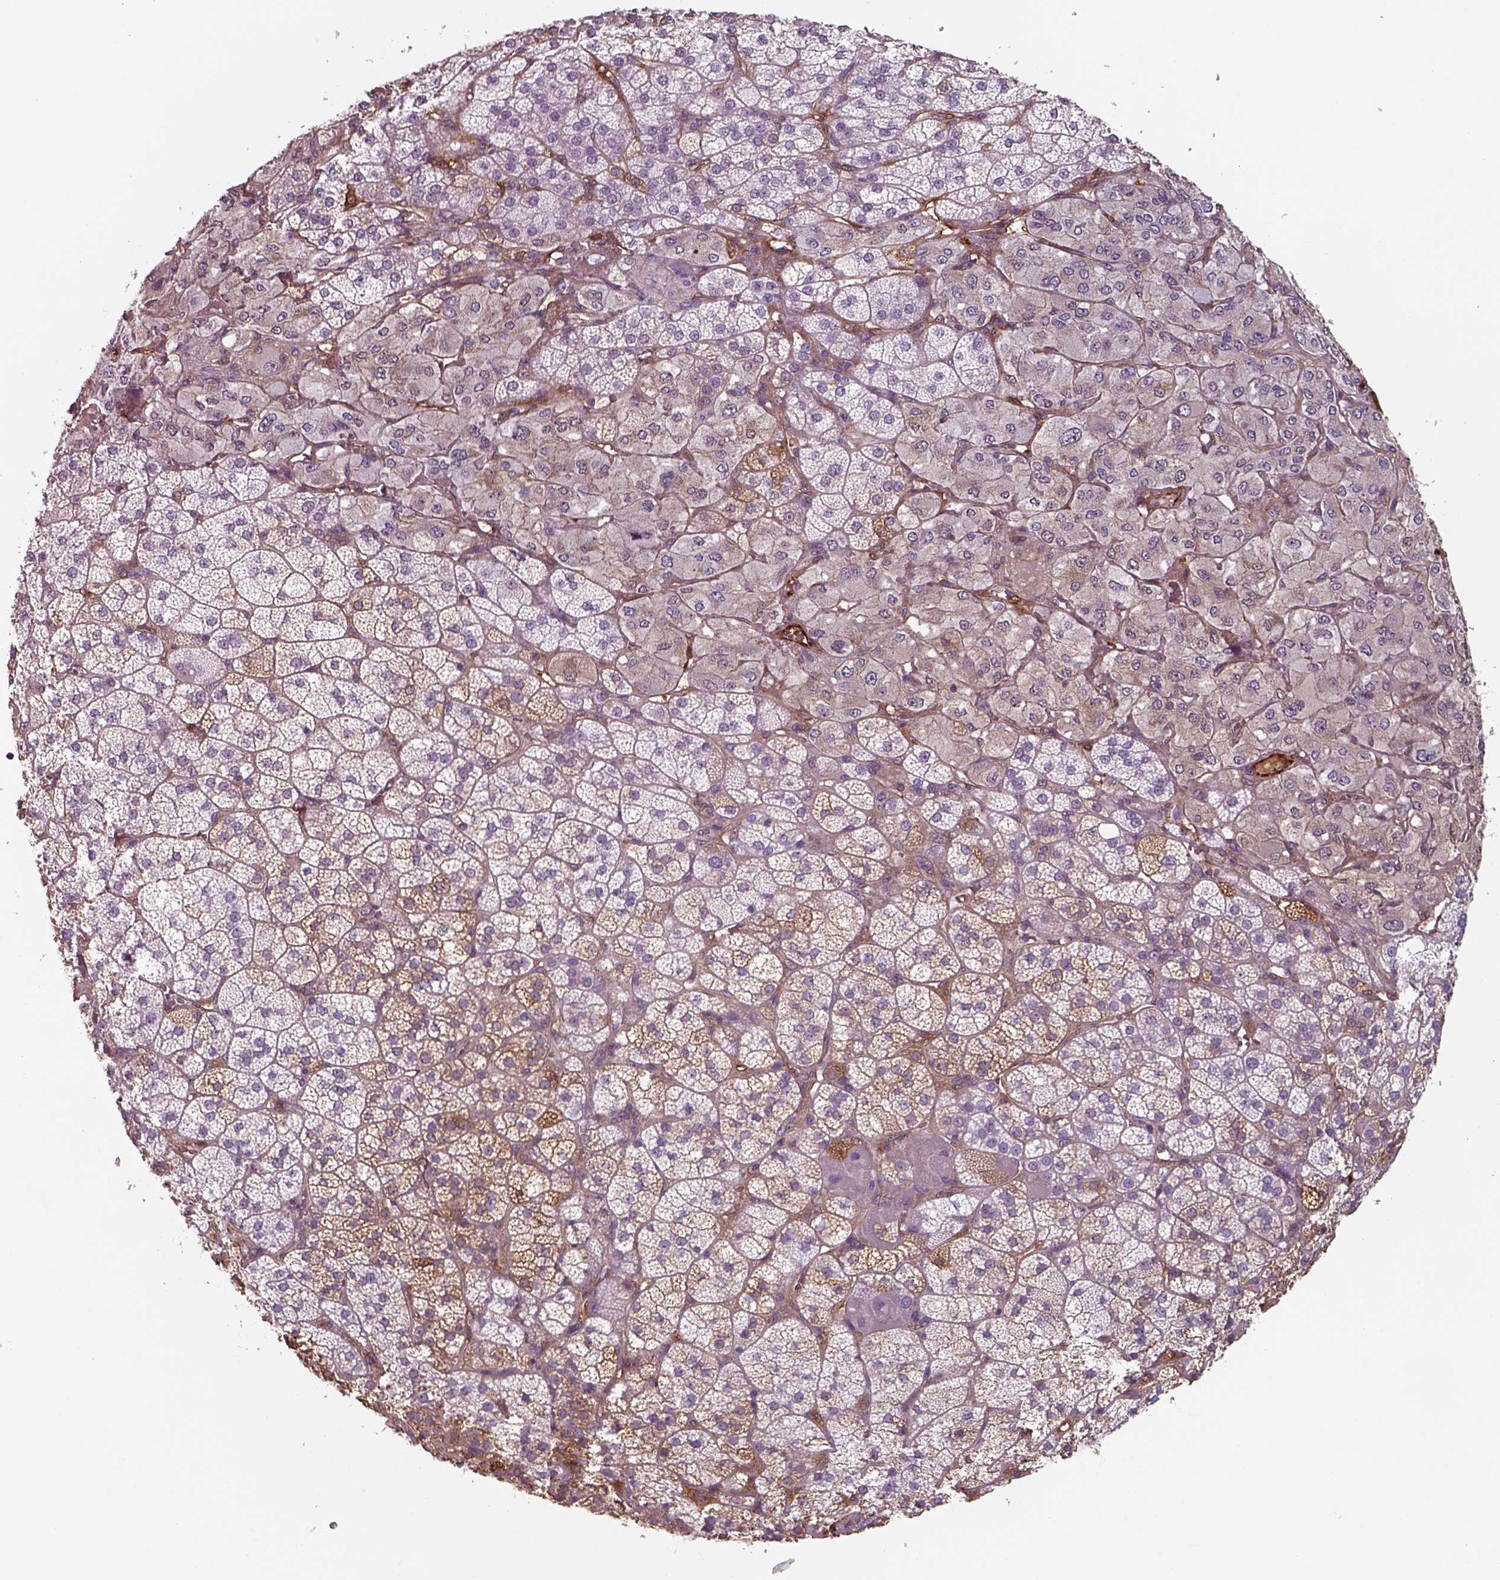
{"staining": {"intensity": "weak", "quantity": "25%-75%", "location": "cytoplasmic/membranous"}, "tissue": "adrenal gland", "cell_type": "Glandular cells", "image_type": "normal", "snomed": [{"axis": "morphology", "description": "Normal tissue, NOS"}, {"axis": "topography", "description": "Adrenal gland"}], "caption": "Immunohistochemistry of normal human adrenal gland demonstrates low levels of weak cytoplasmic/membranous staining in about 25%-75% of glandular cells. (DAB (3,3'-diaminobenzidine) IHC with brightfield microscopy, high magnification).", "gene": "ISYNA1", "patient": {"sex": "female", "age": 60}}